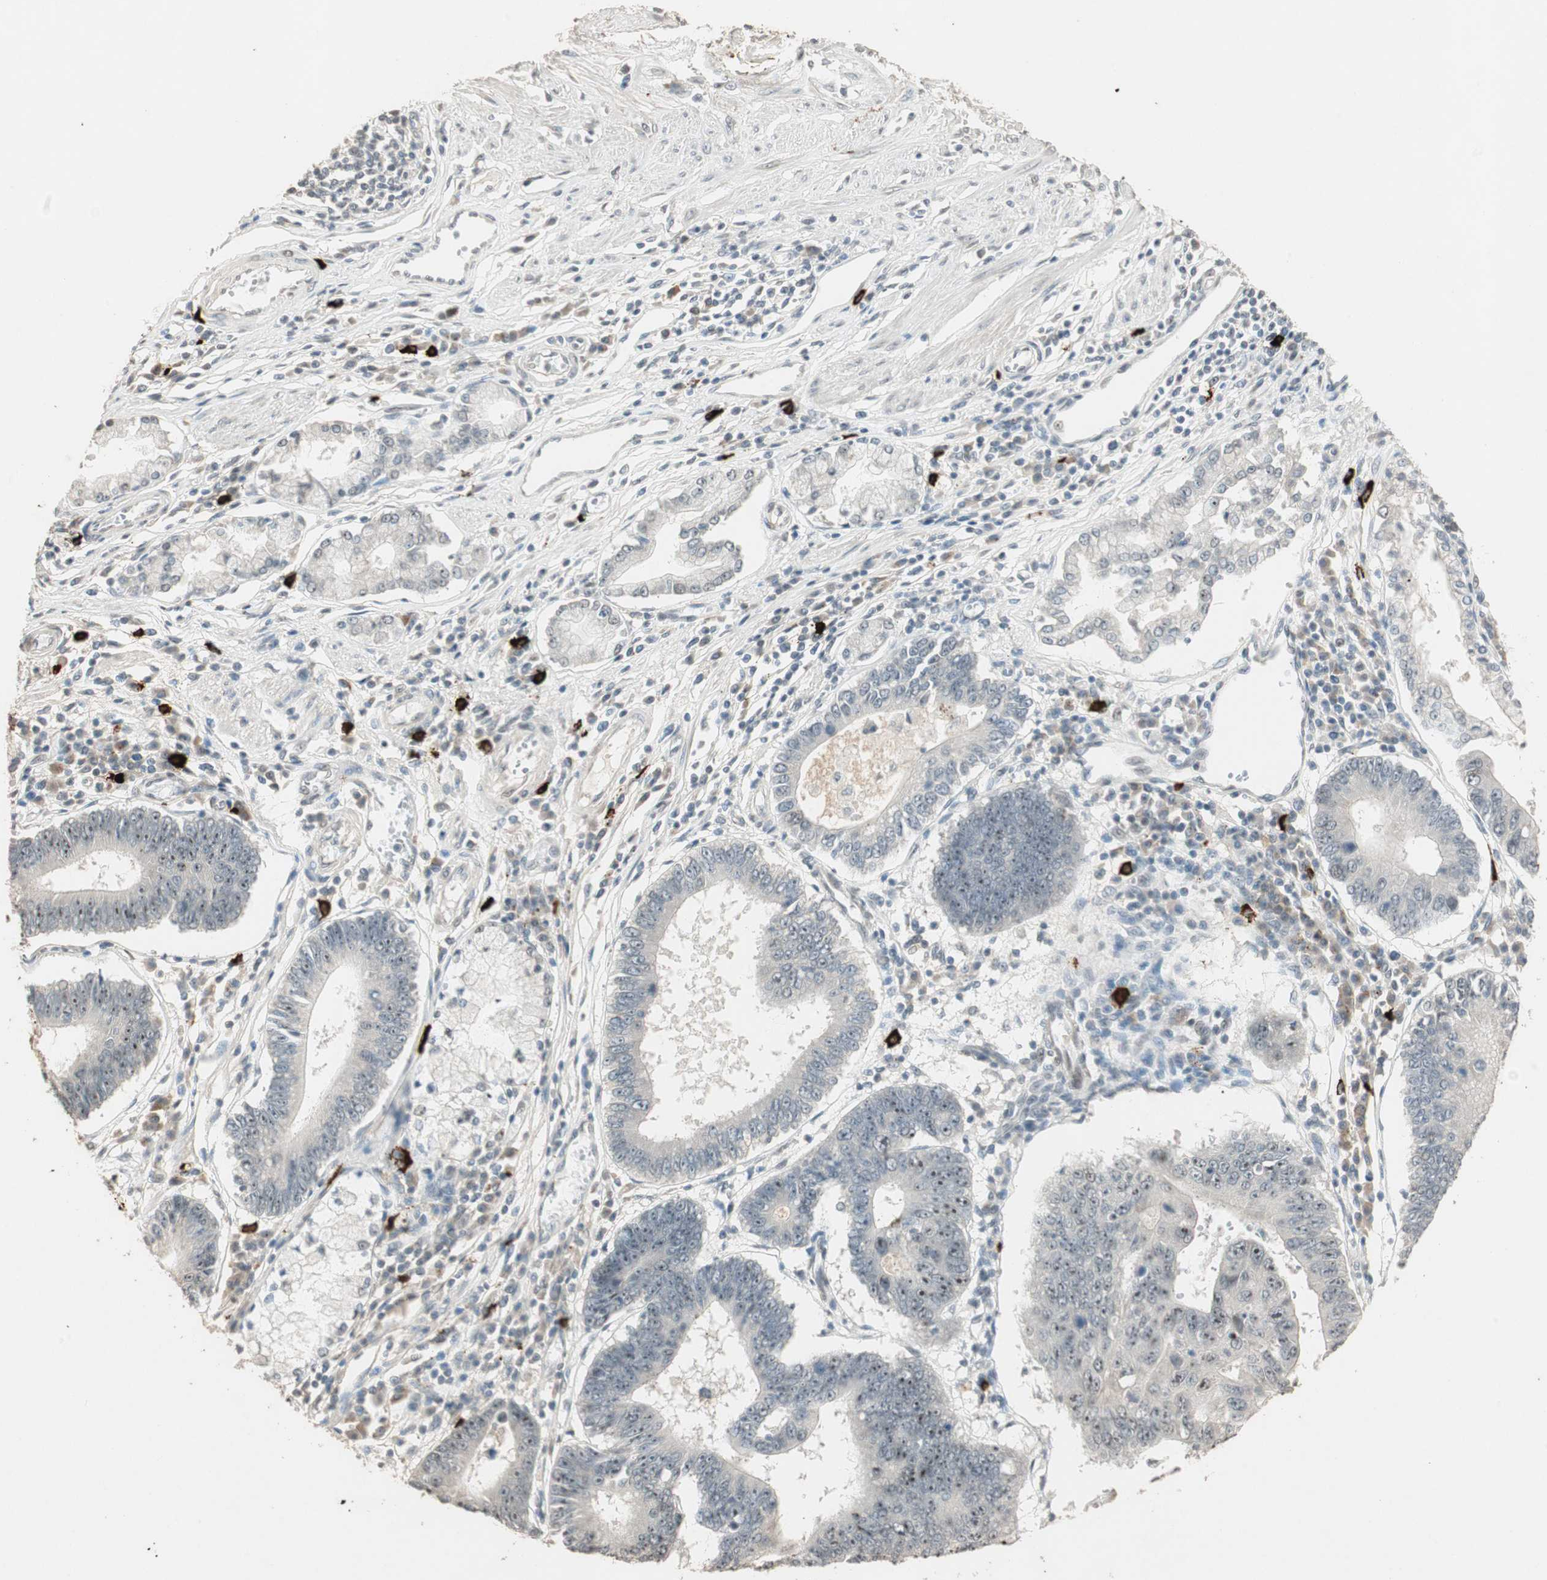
{"staining": {"intensity": "moderate", "quantity": "25%-75%", "location": "nuclear"}, "tissue": "stomach cancer", "cell_type": "Tumor cells", "image_type": "cancer", "snomed": [{"axis": "morphology", "description": "Adenocarcinoma, NOS"}, {"axis": "topography", "description": "Stomach"}], "caption": "Immunohistochemistry (IHC) micrograph of human adenocarcinoma (stomach) stained for a protein (brown), which exhibits medium levels of moderate nuclear staining in about 25%-75% of tumor cells.", "gene": "ETV4", "patient": {"sex": "male", "age": 59}}